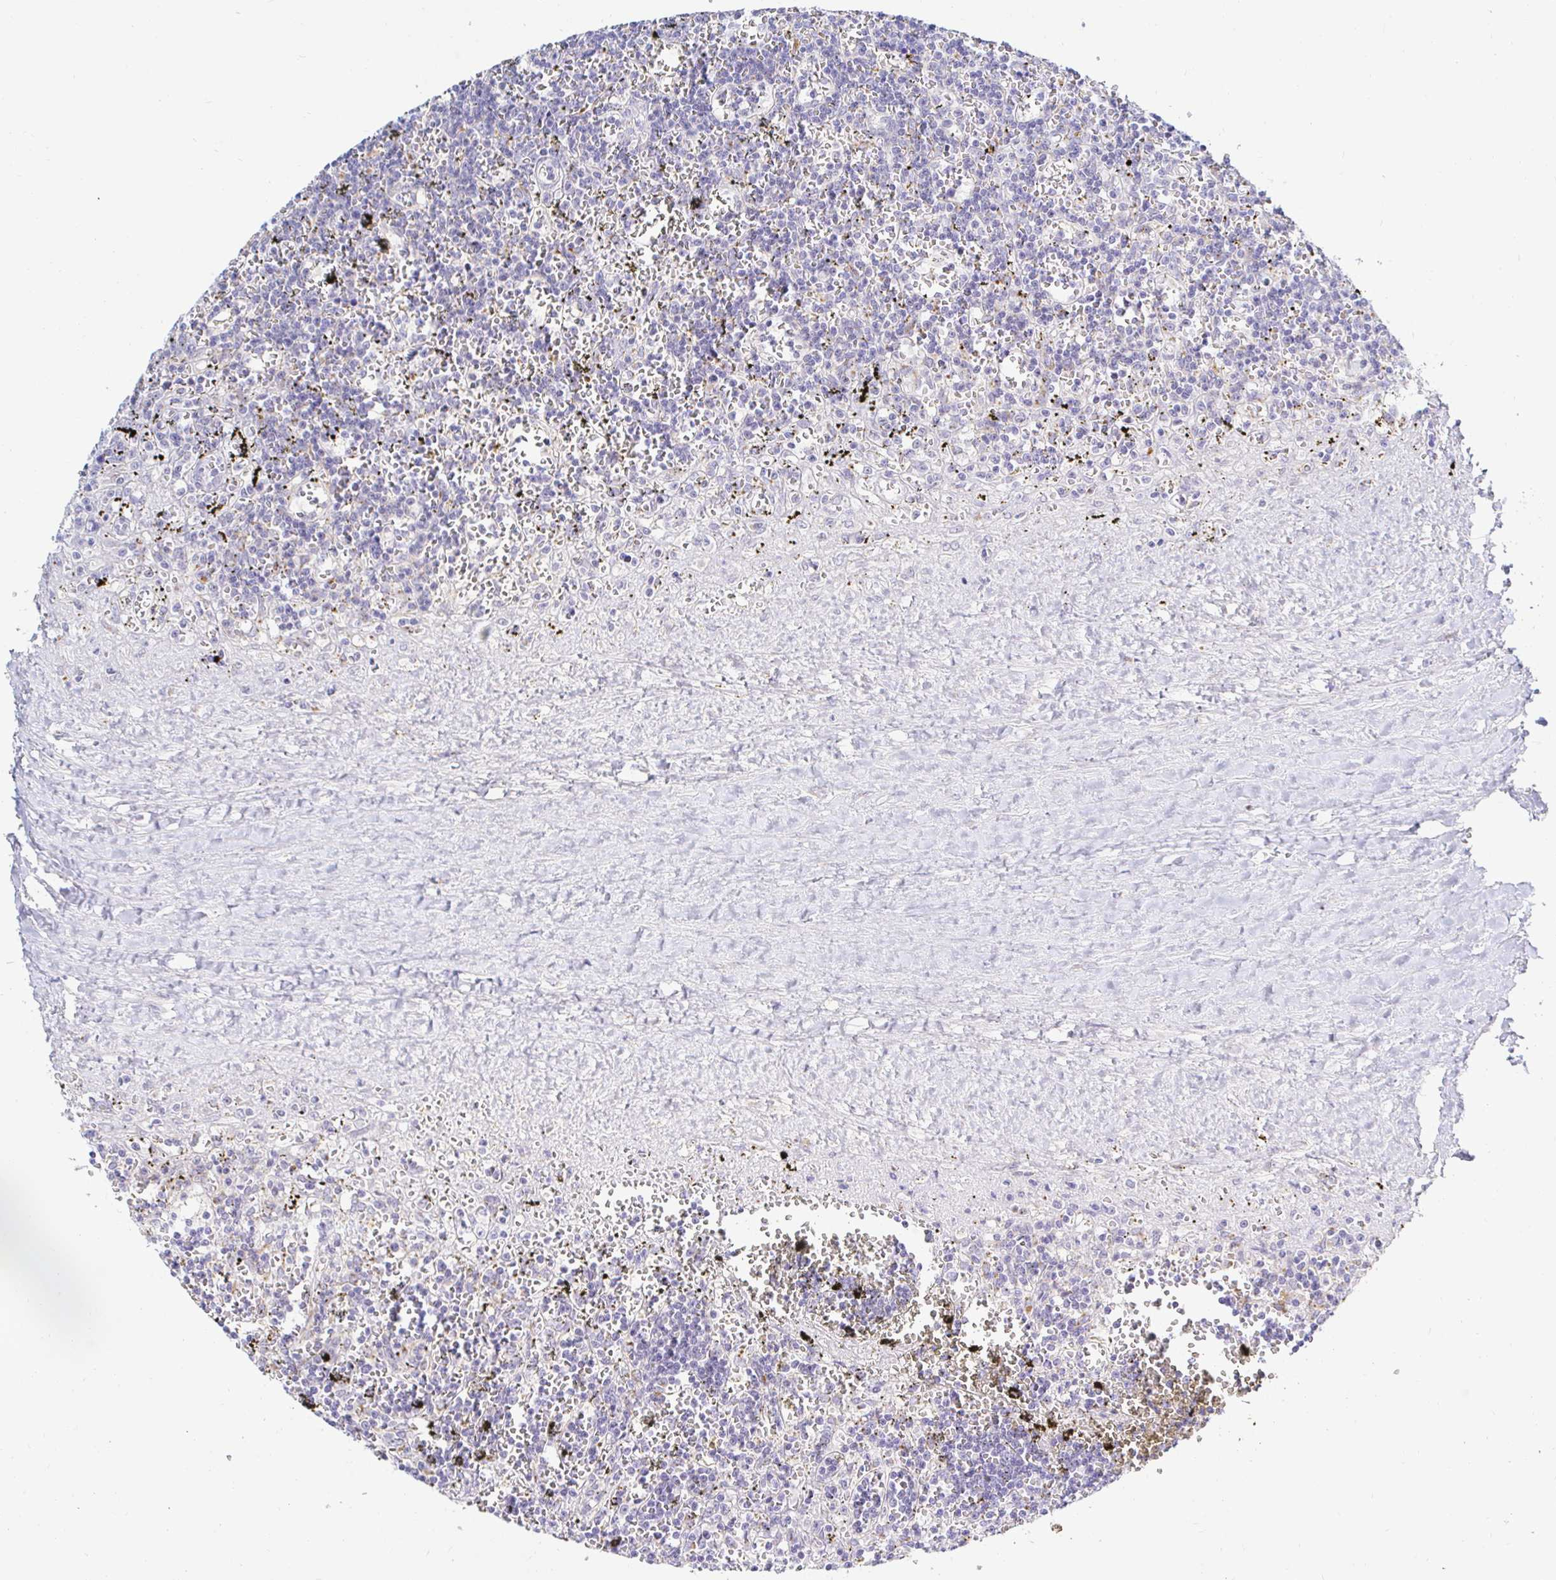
{"staining": {"intensity": "negative", "quantity": "none", "location": "none"}, "tissue": "lymphoma", "cell_type": "Tumor cells", "image_type": "cancer", "snomed": [{"axis": "morphology", "description": "Malignant lymphoma, non-Hodgkin's type, Low grade"}, {"axis": "topography", "description": "Spleen"}], "caption": "Tumor cells show no significant staining in lymphoma.", "gene": "OR51D1", "patient": {"sex": "male", "age": 60}}